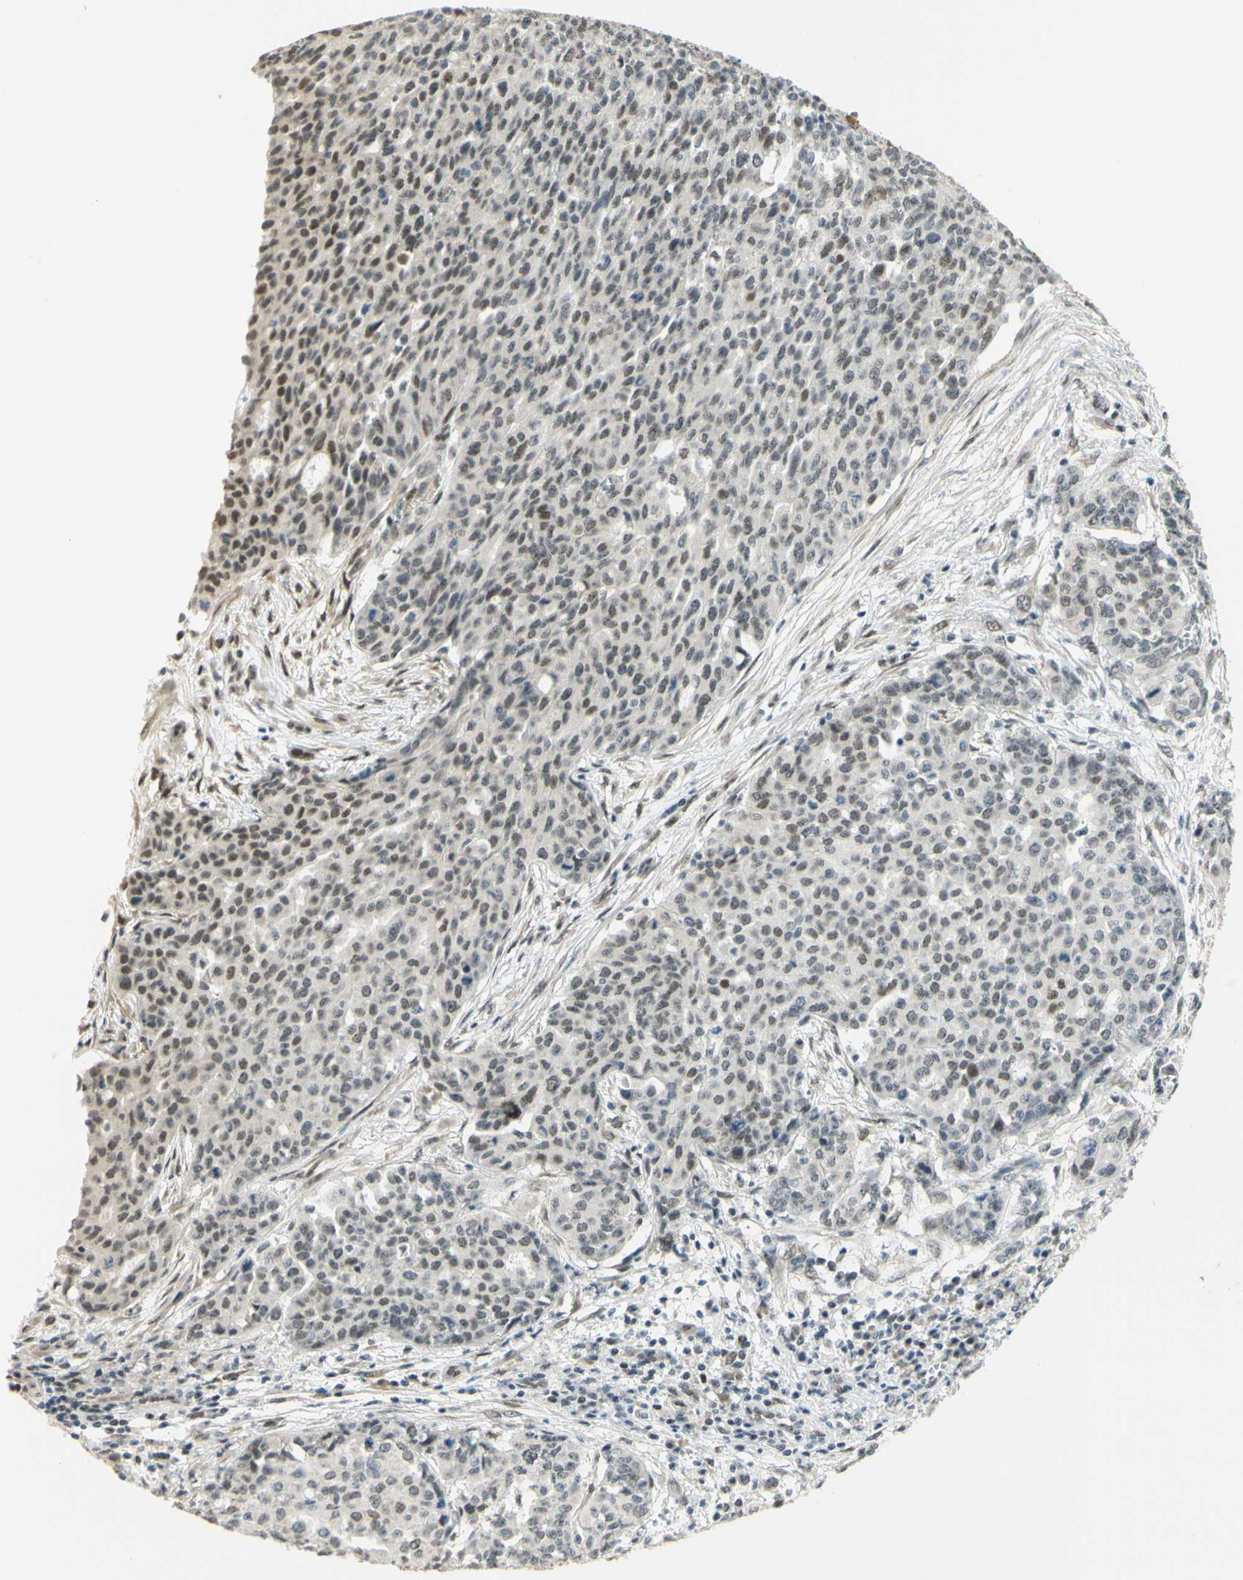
{"staining": {"intensity": "weak", "quantity": ">75%", "location": "nuclear"}, "tissue": "ovarian cancer", "cell_type": "Tumor cells", "image_type": "cancer", "snomed": [{"axis": "morphology", "description": "Cystadenocarcinoma, serous, NOS"}, {"axis": "topography", "description": "Soft tissue"}, {"axis": "topography", "description": "Ovary"}], "caption": "Immunohistochemistry (IHC) staining of serous cystadenocarcinoma (ovarian), which displays low levels of weak nuclear staining in approximately >75% of tumor cells indicating weak nuclear protein positivity. The staining was performed using DAB (brown) for protein detection and nuclei were counterstained in hematoxylin (blue).", "gene": "DDX1", "patient": {"sex": "female", "age": 57}}